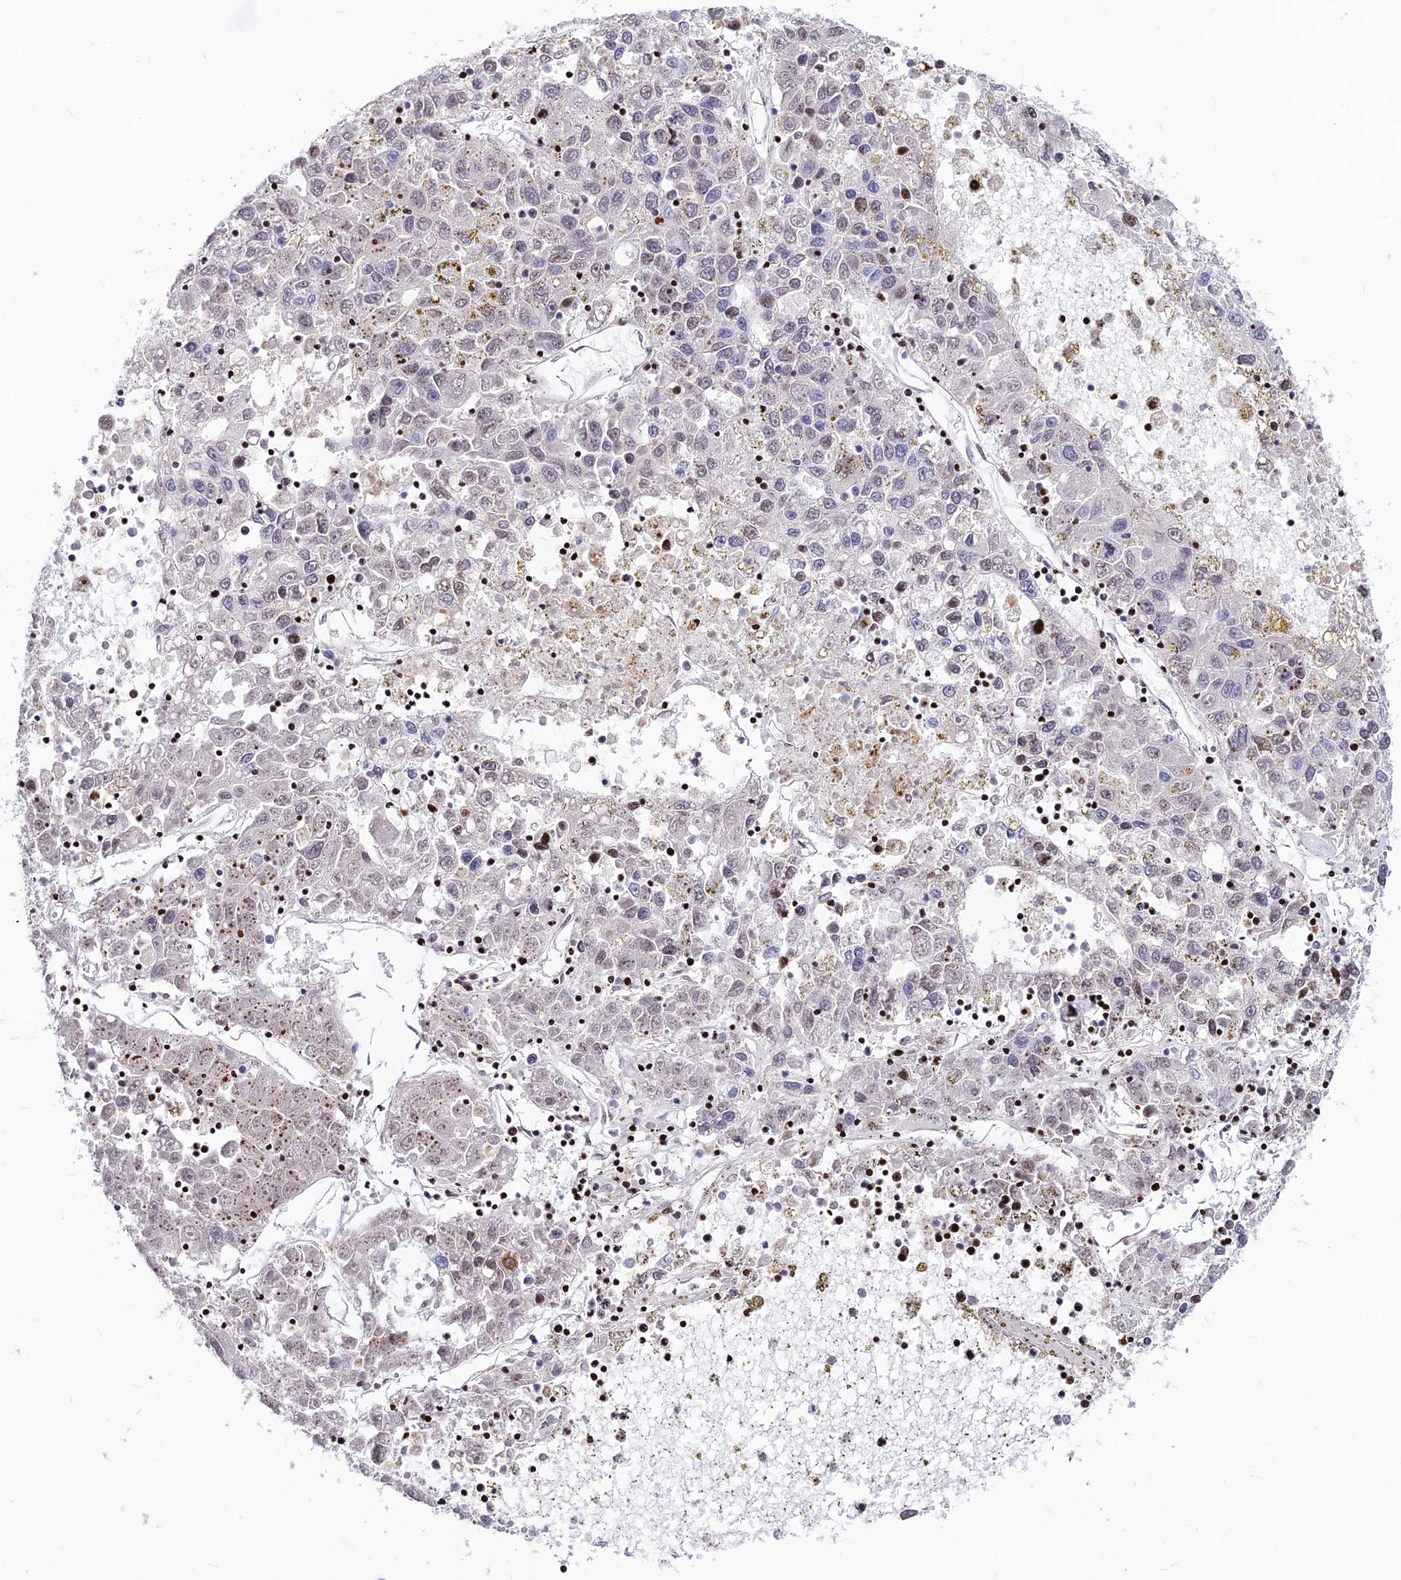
{"staining": {"intensity": "weak", "quantity": "<25%", "location": "nuclear"}, "tissue": "liver cancer", "cell_type": "Tumor cells", "image_type": "cancer", "snomed": [{"axis": "morphology", "description": "Carcinoma, Hepatocellular, NOS"}, {"axis": "topography", "description": "Liver"}], "caption": "Tumor cells show no significant protein expression in liver hepatocellular carcinoma. Nuclei are stained in blue.", "gene": "PRPS1", "patient": {"sex": "male", "age": 49}}